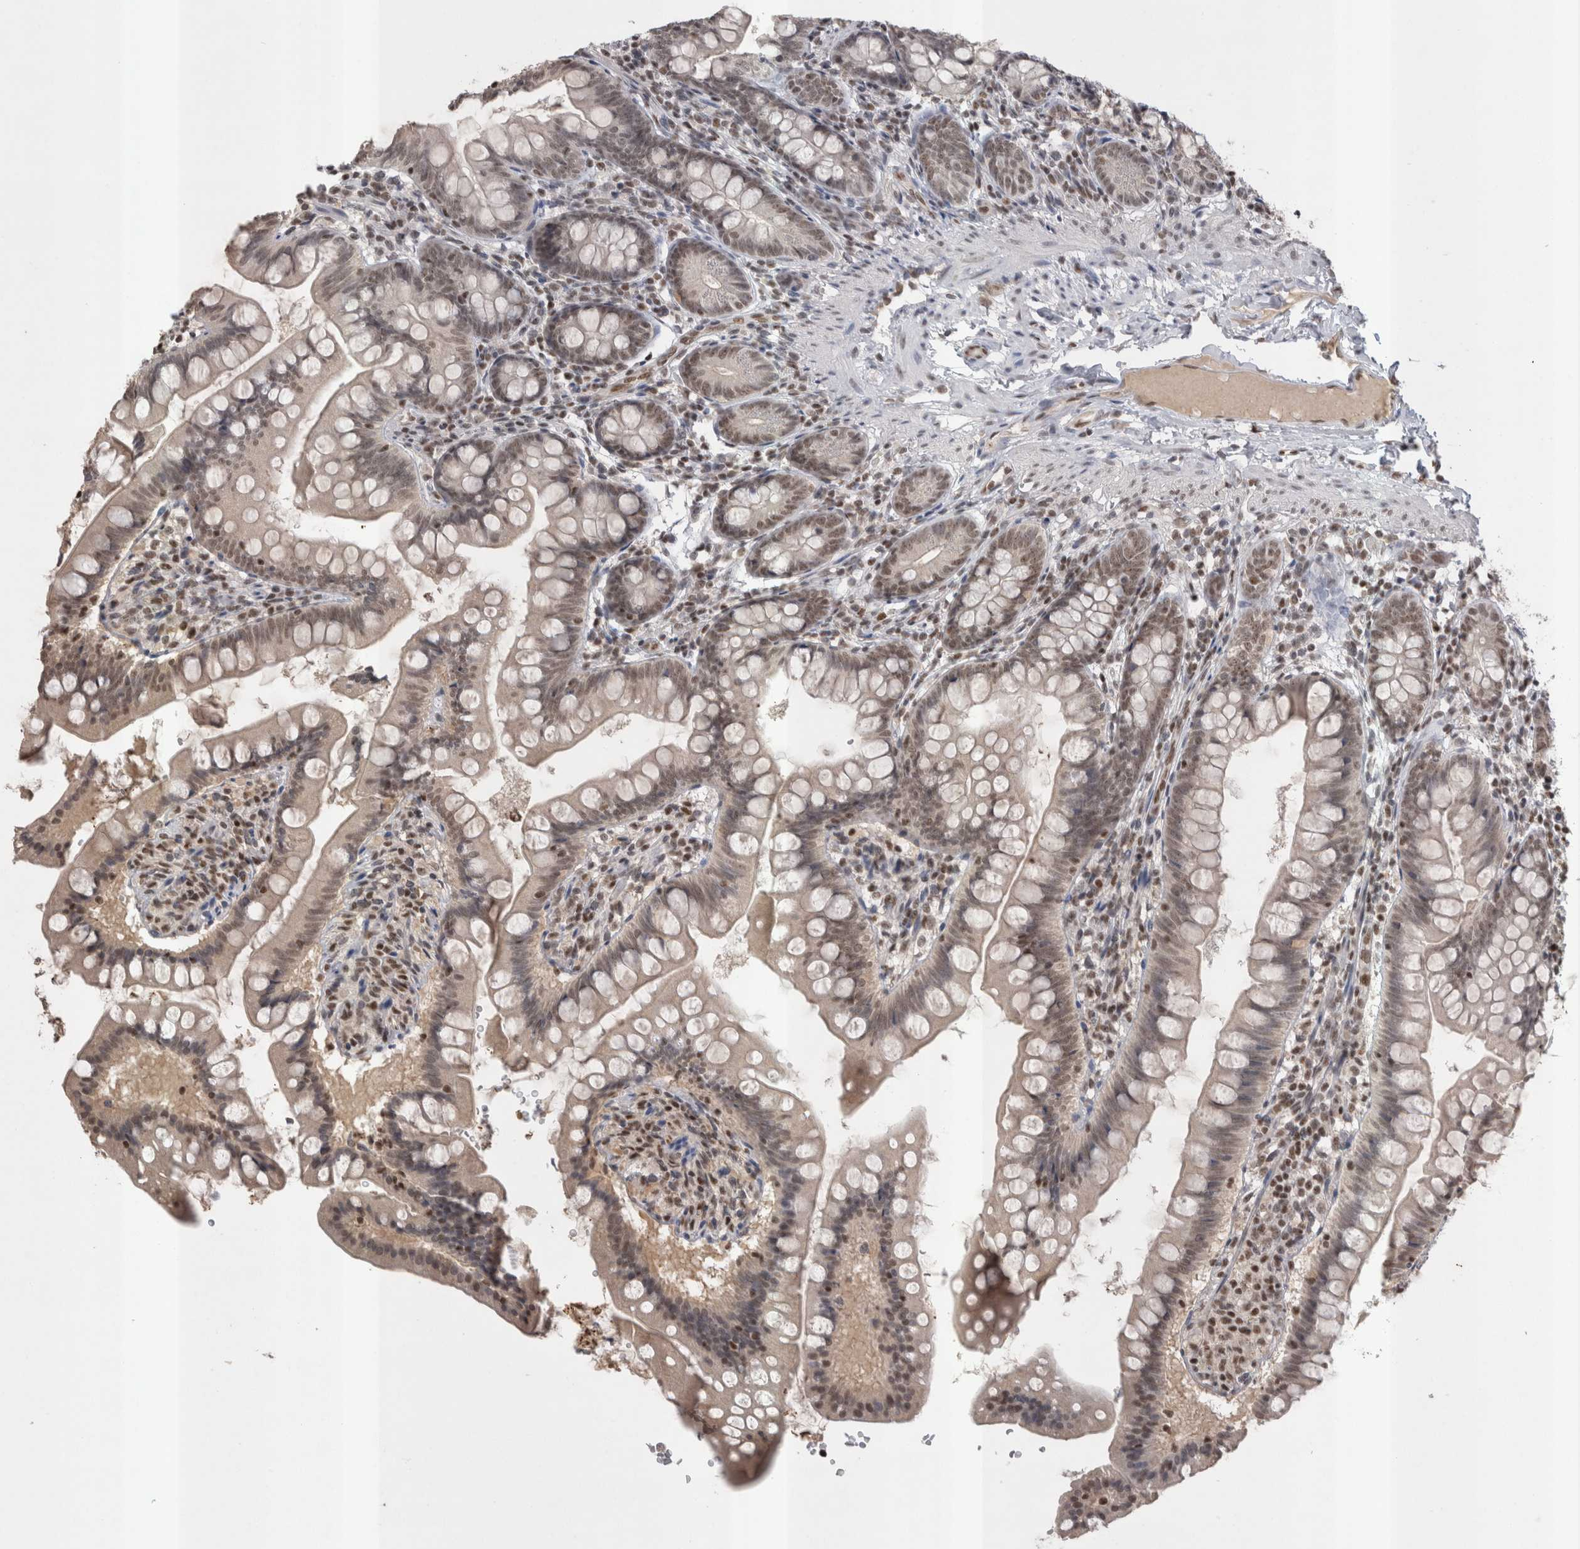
{"staining": {"intensity": "weak", "quantity": "25%-75%", "location": "nuclear"}, "tissue": "small intestine", "cell_type": "Glandular cells", "image_type": "normal", "snomed": [{"axis": "morphology", "description": "Normal tissue, NOS"}, {"axis": "topography", "description": "Small intestine"}], "caption": "A low amount of weak nuclear positivity is seen in approximately 25%-75% of glandular cells in normal small intestine.", "gene": "DAXX", "patient": {"sex": "male", "age": 7}}